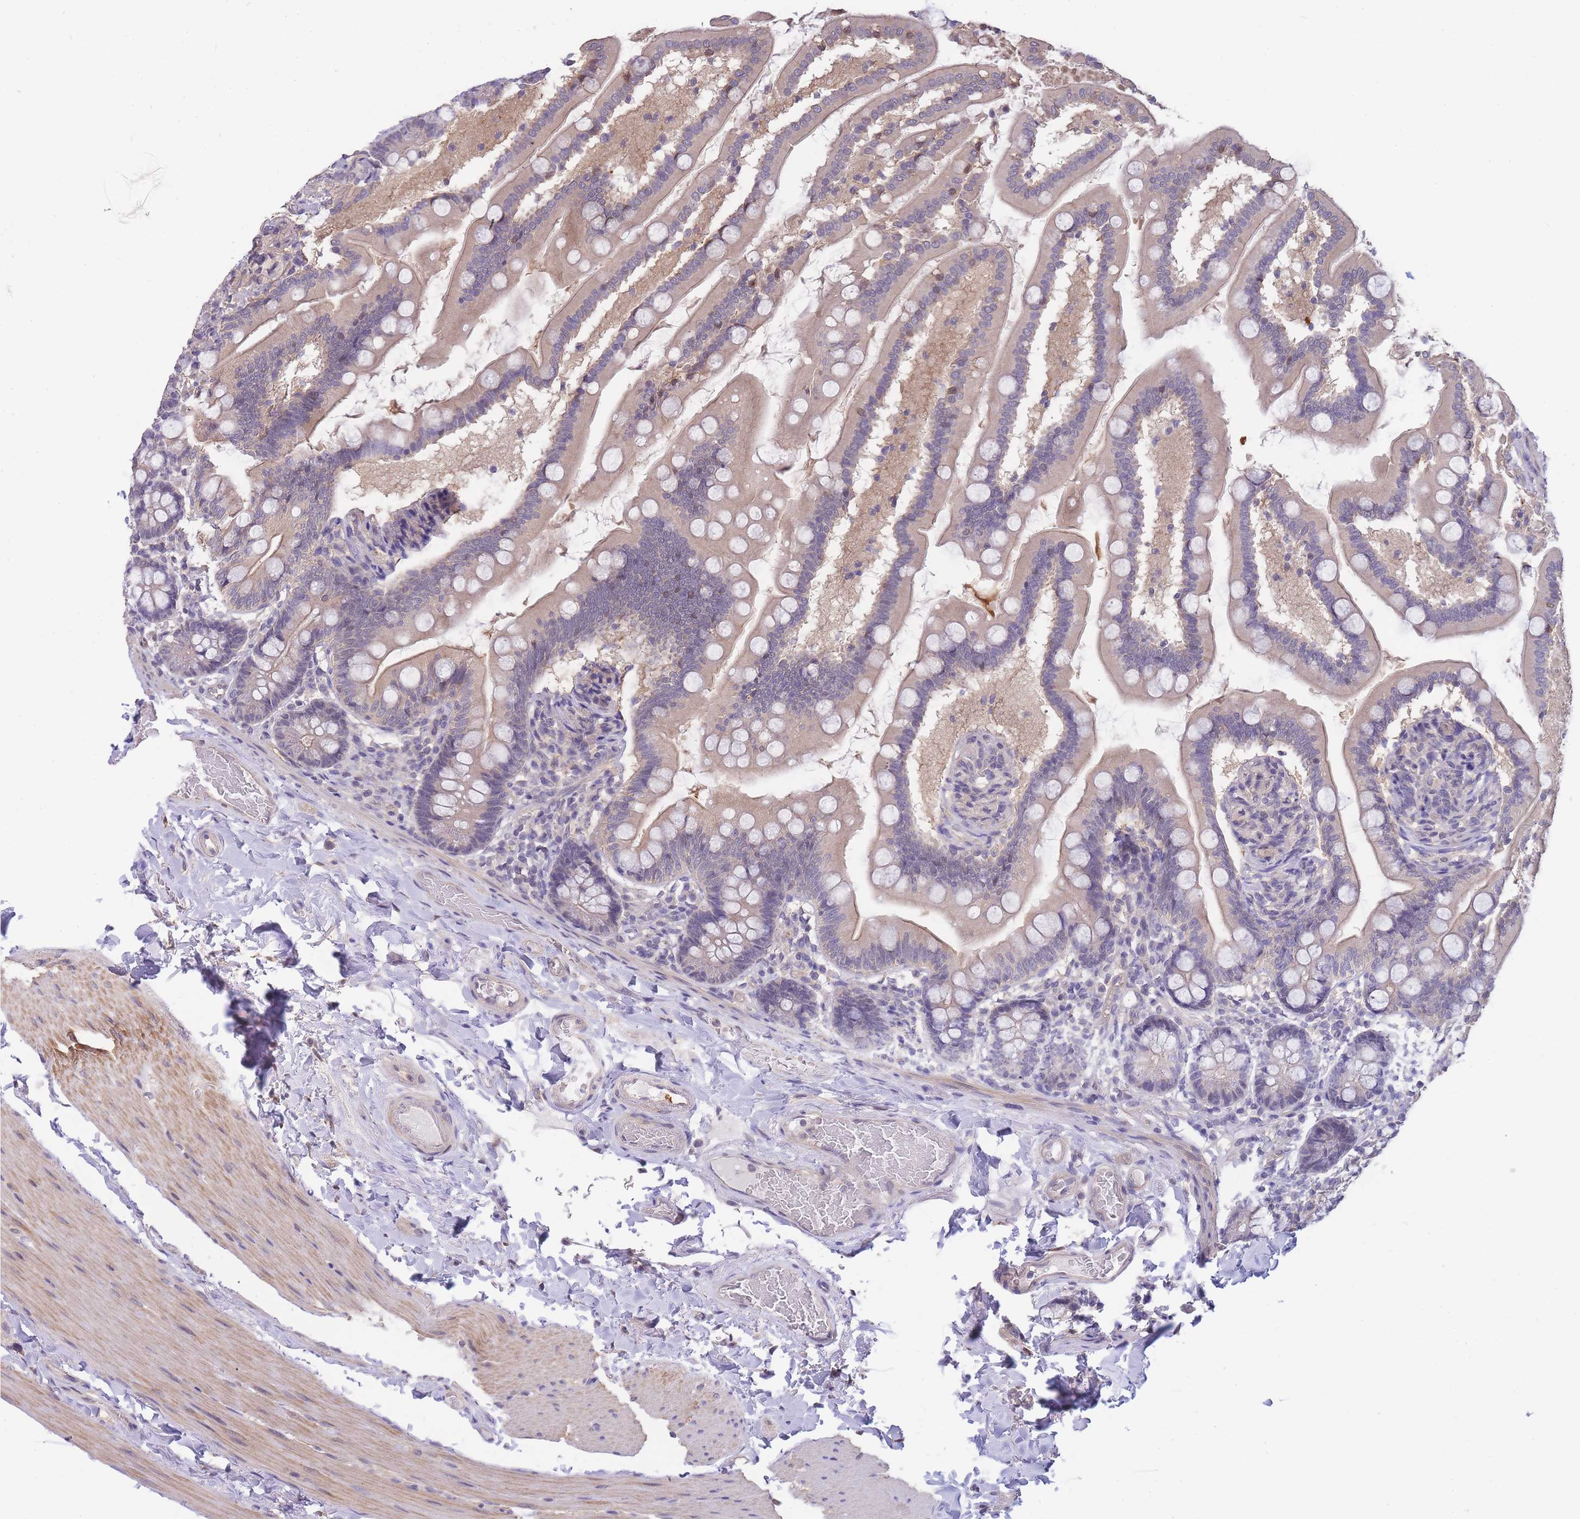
{"staining": {"intensity": "moderate", "quantity": "25%-75%", "location": "cytoplasmic/membranous"}, "tissue": "small intestine", "cell_type": "Glandular cells", "image_type": "normal", "snomed": [{"axis": "morphology", "description": "Normal tissue, NOS"}, {"axis": "topography", "description": "Small intestine"}], "caption": "A high-resolution image shows immunohistochemistry staining of benign small intestine, which demonstrates moderate cytoplasmic/membranous staining in about 25%-75% of glandular cells. Immunohistochemistry stains the protein of interest in brown and the nuclei are stained blue.", "gene": "SMC6", "patient": {"sex": "female", "age": 64}}